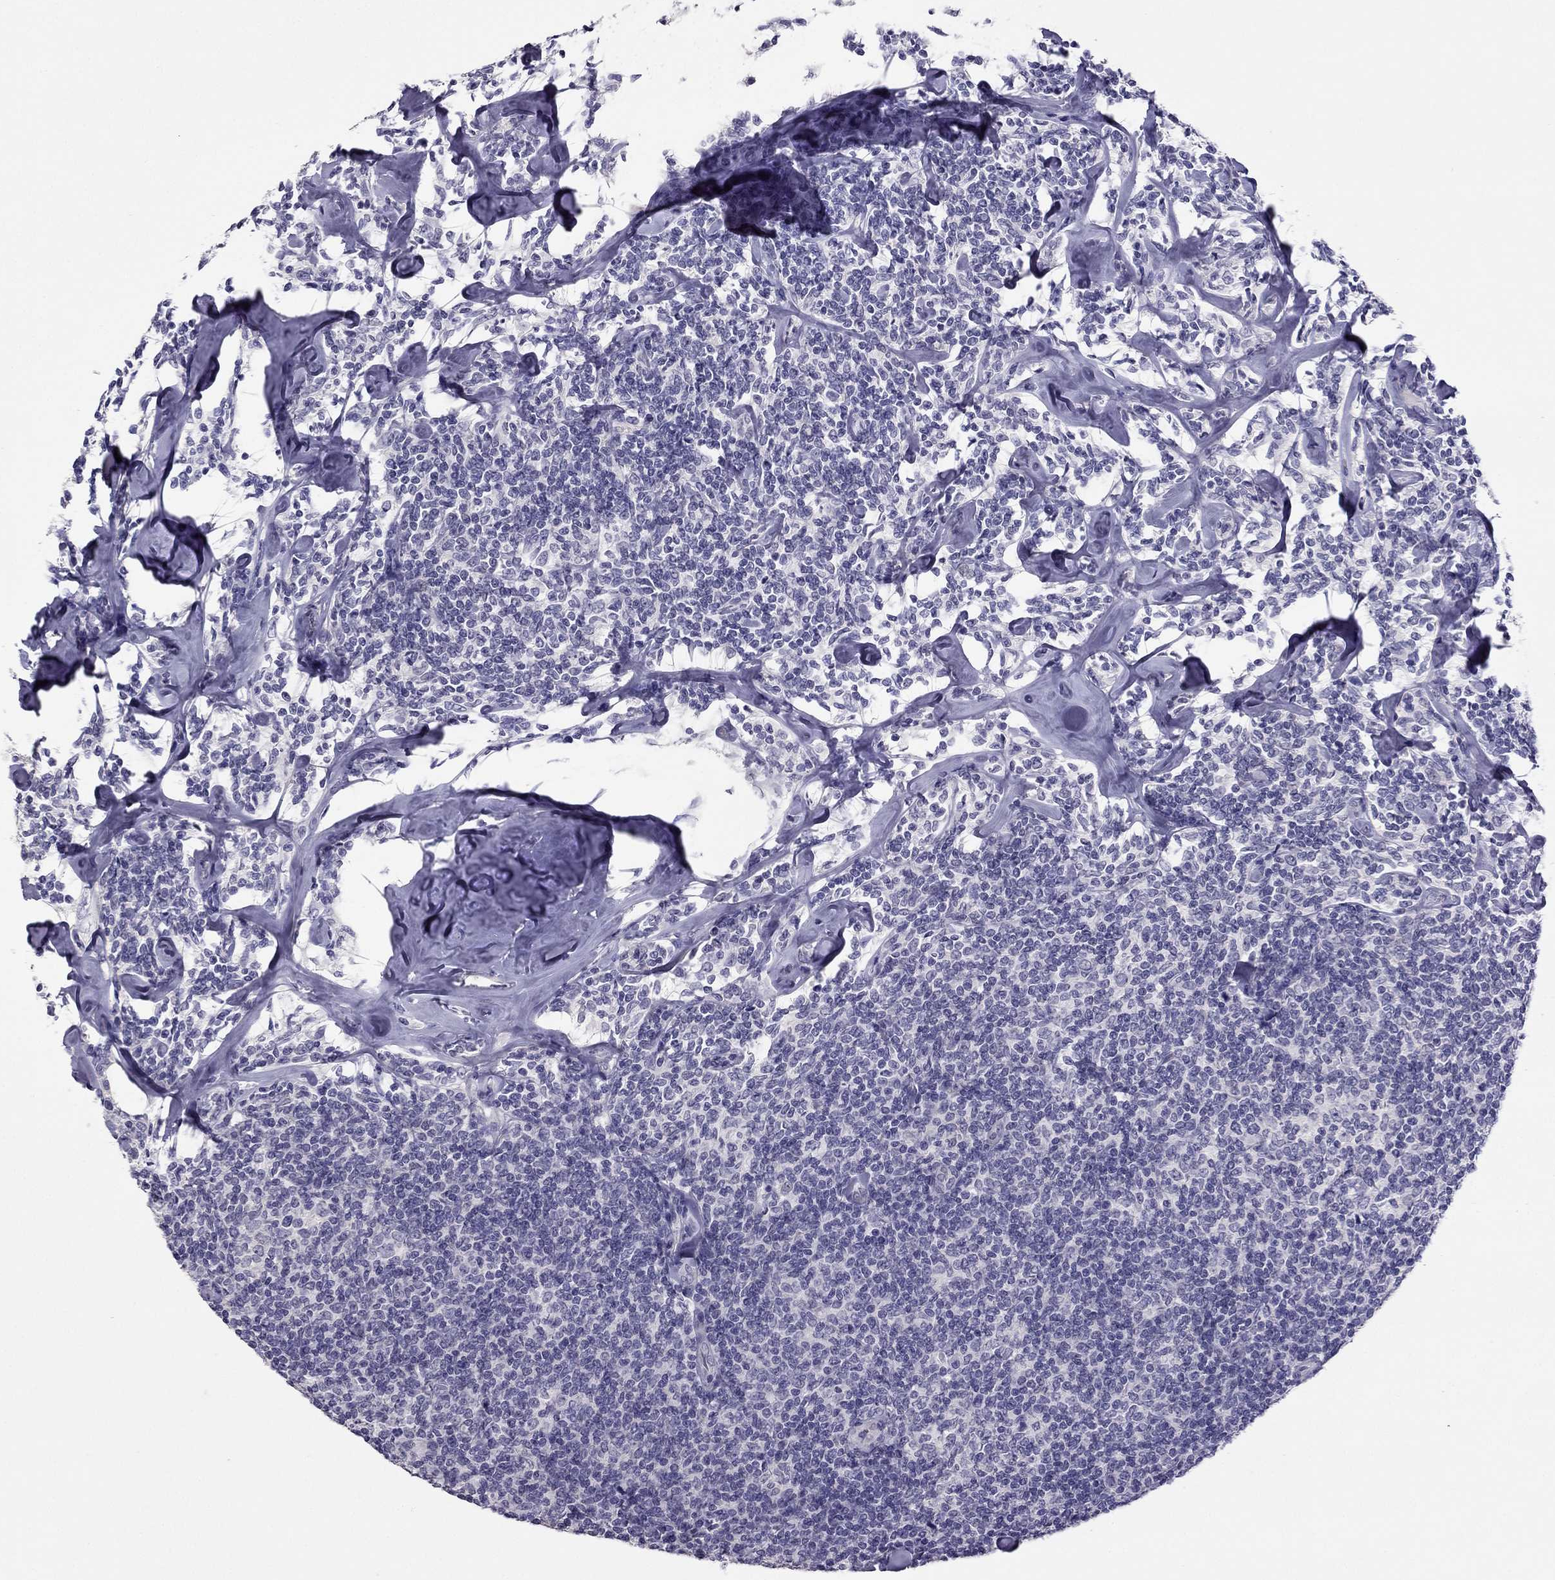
{"staining": {"intensity": "negative", "quantity": "none", "location": "none"}, "tissue": "lymphoma", "cell_type": "Tumor cells", "image_type": "cancer", "snomed": [{"axis": "morphology", "description": "Malignant lymphoma, non-Hodgkin's type, Low grade"}, {"axis": "topography", "description": "Lymph node"}], "caption": "Tumor cells show no significant staining in lymphoma.", "gene": "RHO", "patient": {"sex": "female", "age": 56}}